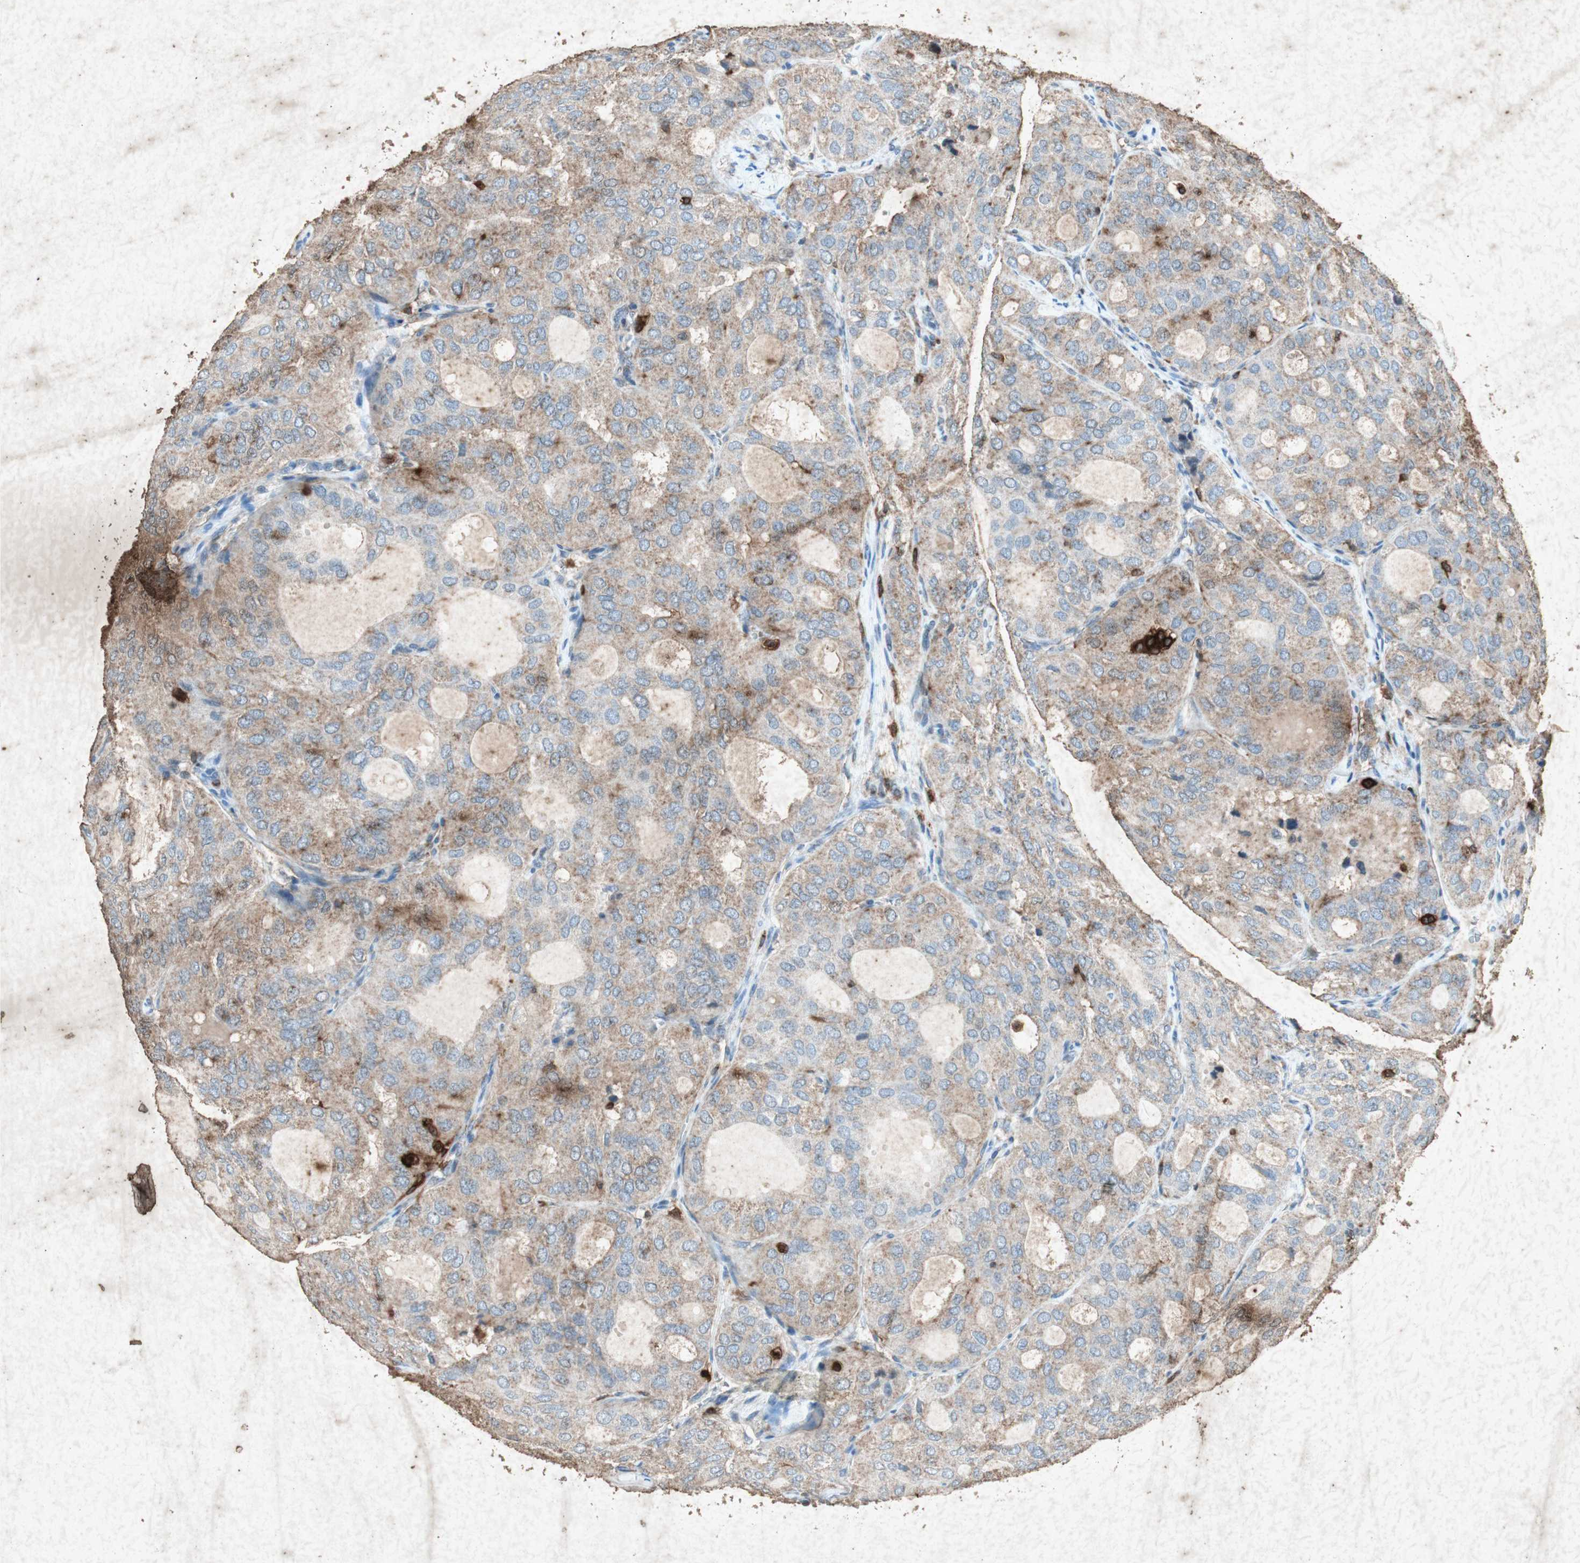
{"staining": {"intensity": "weak", "quantity": ">75%", "location": "cytoplasmic/membranous"}, "tissue": "thyroid cancer", "cell_type": "Tumor cells", "image_type": "cancer", "snomed": [{"axis": "morphology", "description": "Follicular adenoma carcinoma, NOS"}, {"axis": "topography", "description": "Thyroid gland"}], "caption": "Protein staining of thyroid cancer (follicular adenoma carcinoma) tissue displays weak cytoplasmic/membranous staining in about >75% of tumor cells. Using DAB (3,3'-diaminobenzidine) (brown) and hematoxylin (blue) stains, captured at high magnification using brightfield microscopy.", "gene": "TYROBP", "patient": {"sex": "male", "age": 75}}